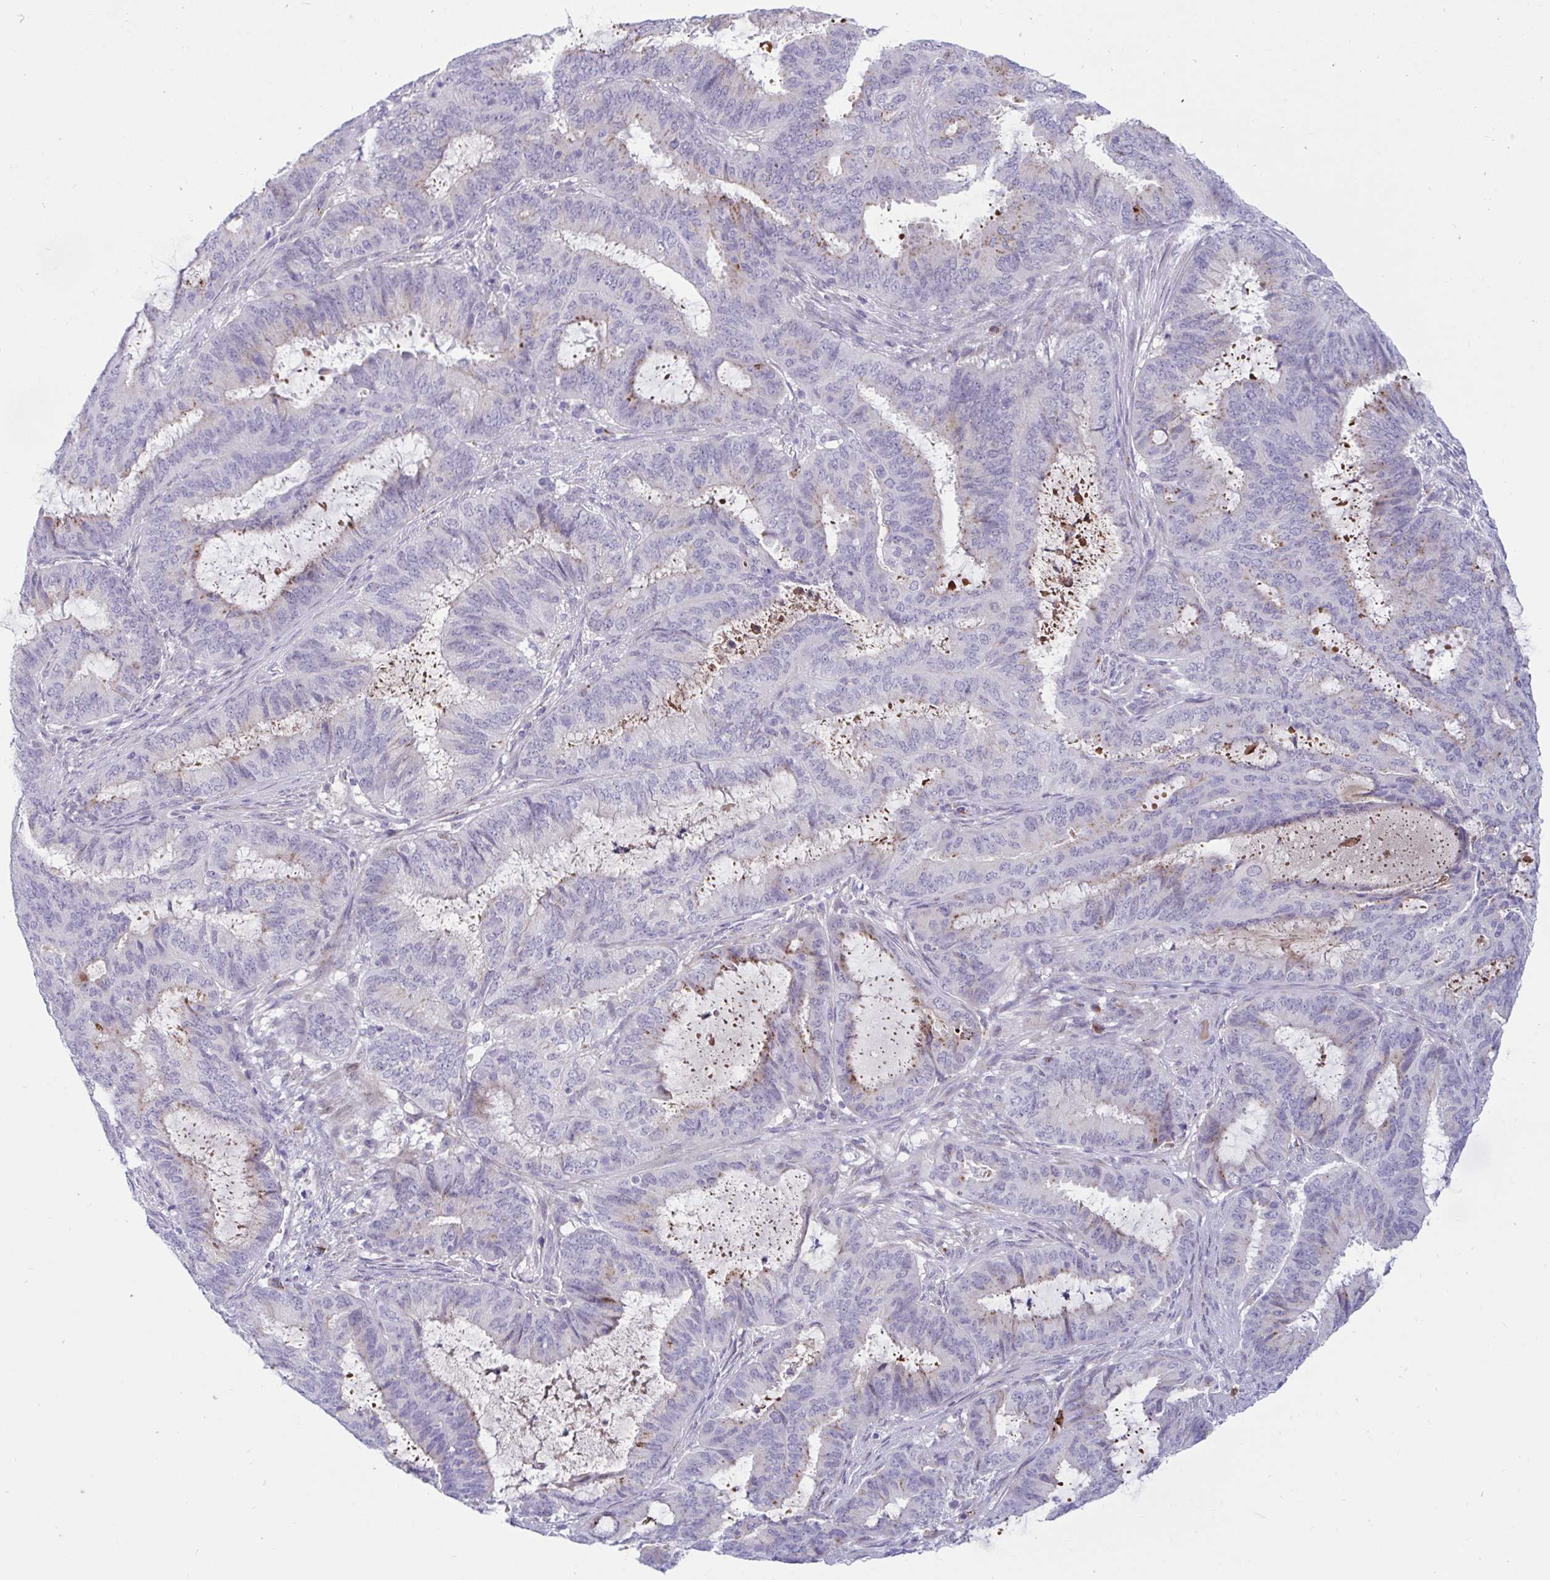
{"staining": {"intensity": "weak", "quantity": "<25%", "location": "cytoplasmic/membranous"}, "tissue": "endometrial cancer", "cell_type": "Tumor cells", "image_type": "cancer", "snomed": [{"axis": "morphology", "description": "Adenocarcinoma, NOS"}, {"axis": "topography", "description": "Endometrium"}], "caption": "Tumor cells are negative for protein expression in human endometrial adenocarcinoma.", "gene": "FAM219B", "patient": {"sex": "female", "age": 51}}